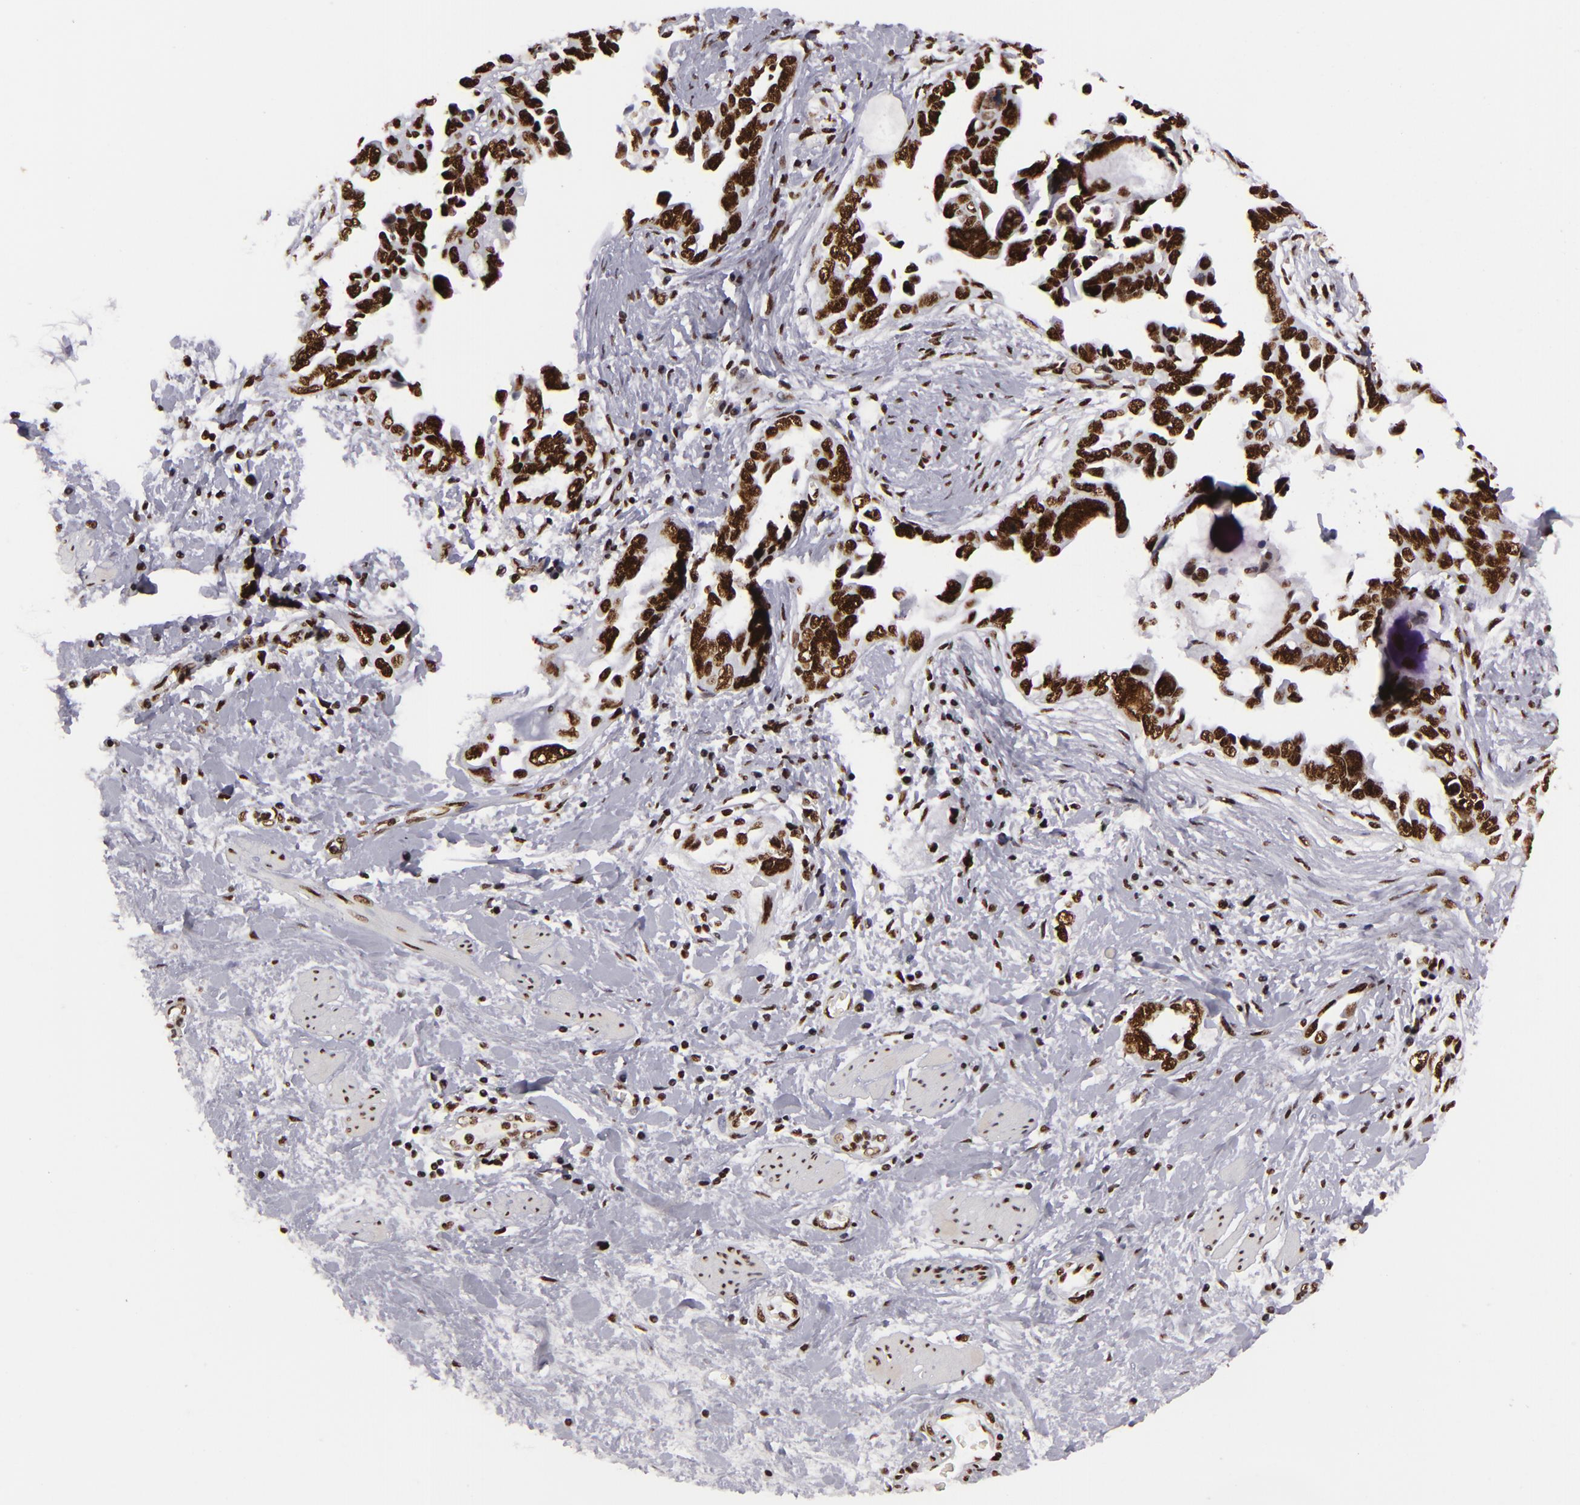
{"staining": {"intensity": "strong", "quantity": ">75%", "location": "nuclear"}, "tissue": "ovarian cancer", "cell_type": "Tumor cells", "image_type": "cancer", "snomed": [{"axis": "morphology", "description": "Cystadenocarcinoma, serous, NOS"}, {"axis": "topography", "description": "Ovary"}], "caption": "Ovarian cancer was stained to show a protein in brown. There is high levels of strong nuclear staining in about >75% of tumor cells.", "gene": "SAFB", "patient": {"sex": "female", "age": 63}}